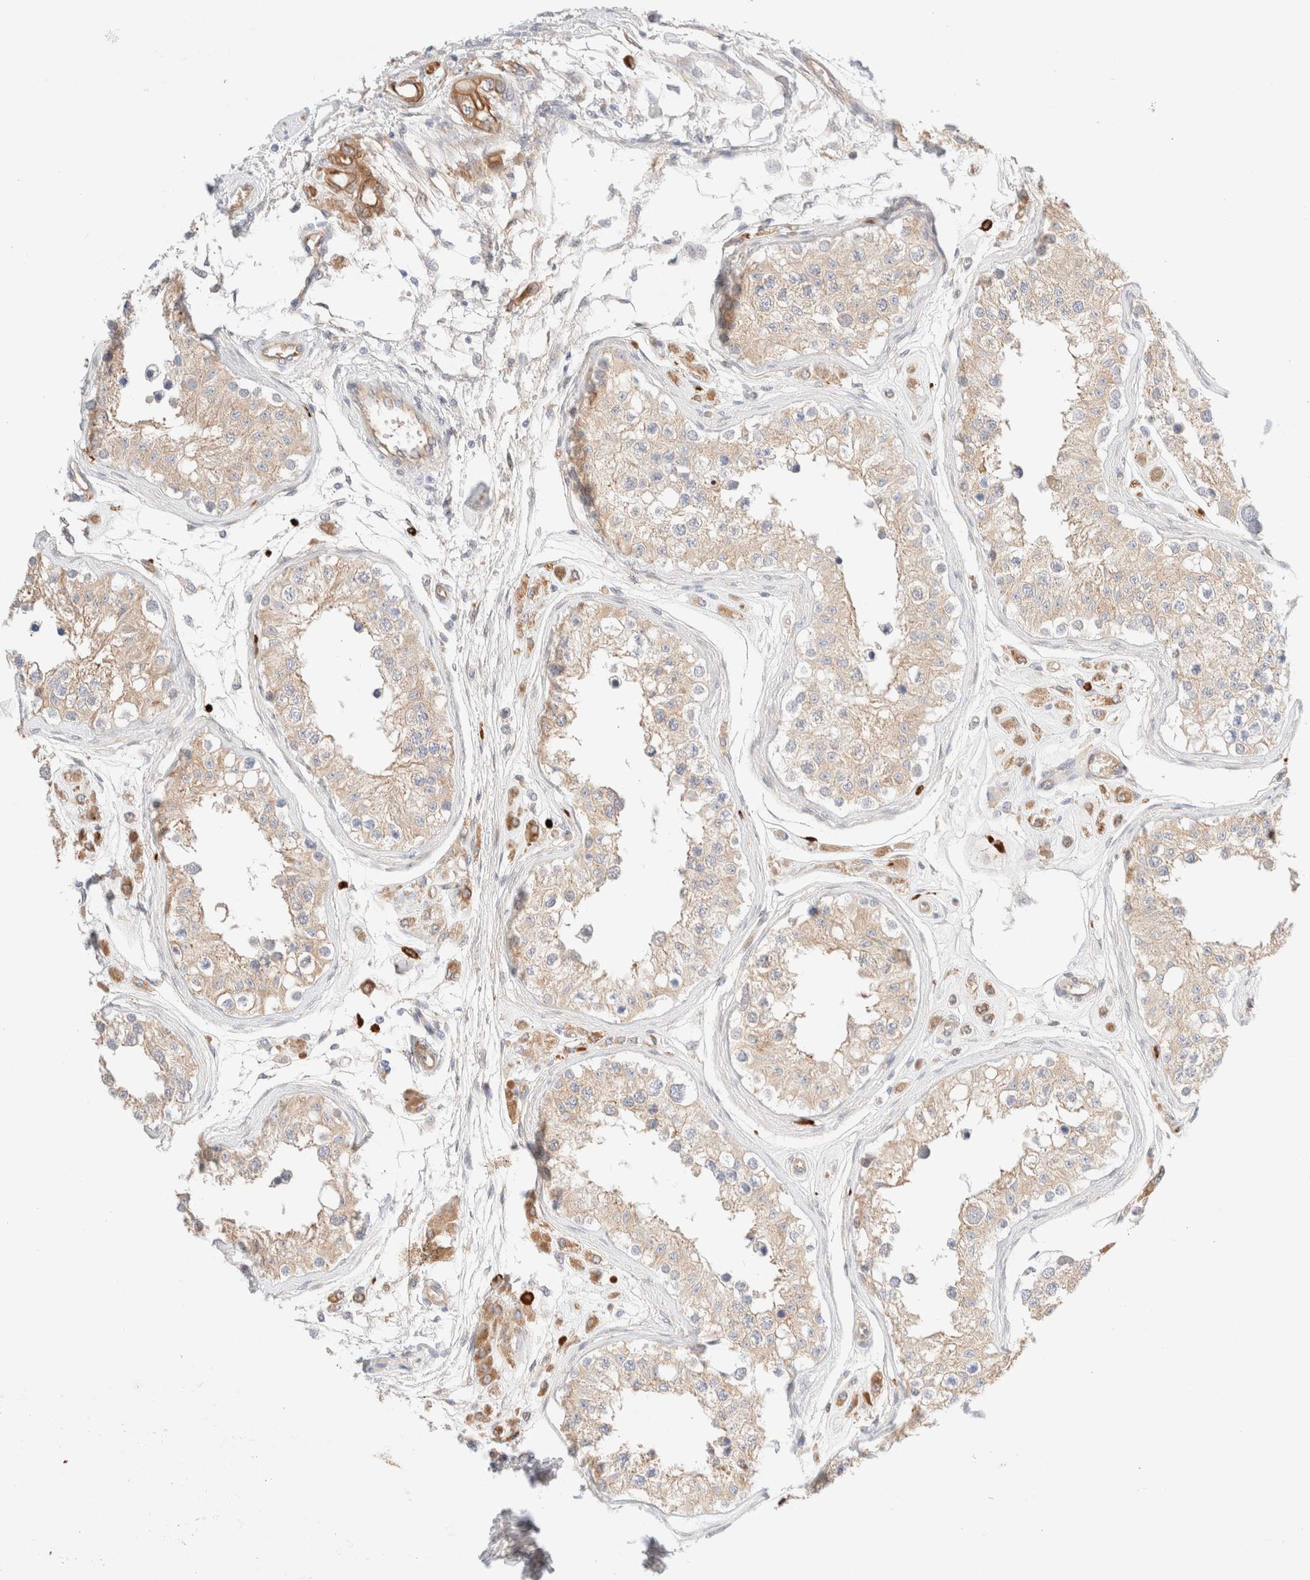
{"staining": {"intensity": "moderate", "quantity": "<25%", "location": "cytoplasmic/membranous"}, "tissue": "testis", "cell_type": "Cells in seminiferous ducts", "image_type": "normal", "snomed": [{"axis": "morphology", "description": "Normal tissue, NOS"}, {"axis": "morphology", "description": "Adenocarcinoma, metastatic, NOS"}, {"axis": "topography", "description": "Testis"}], "caption": "An image of testis stained for a protein exhibits moderate cytoplasmic/membranous brown staining in cells in seminiferous ducts. (Stains: DAB in brown, nuclei in blue, Microscopy: brightfield microscopy at high magnification).", "gene": "NIBAN2", "patient": {"sex": "male", "age": 26}}